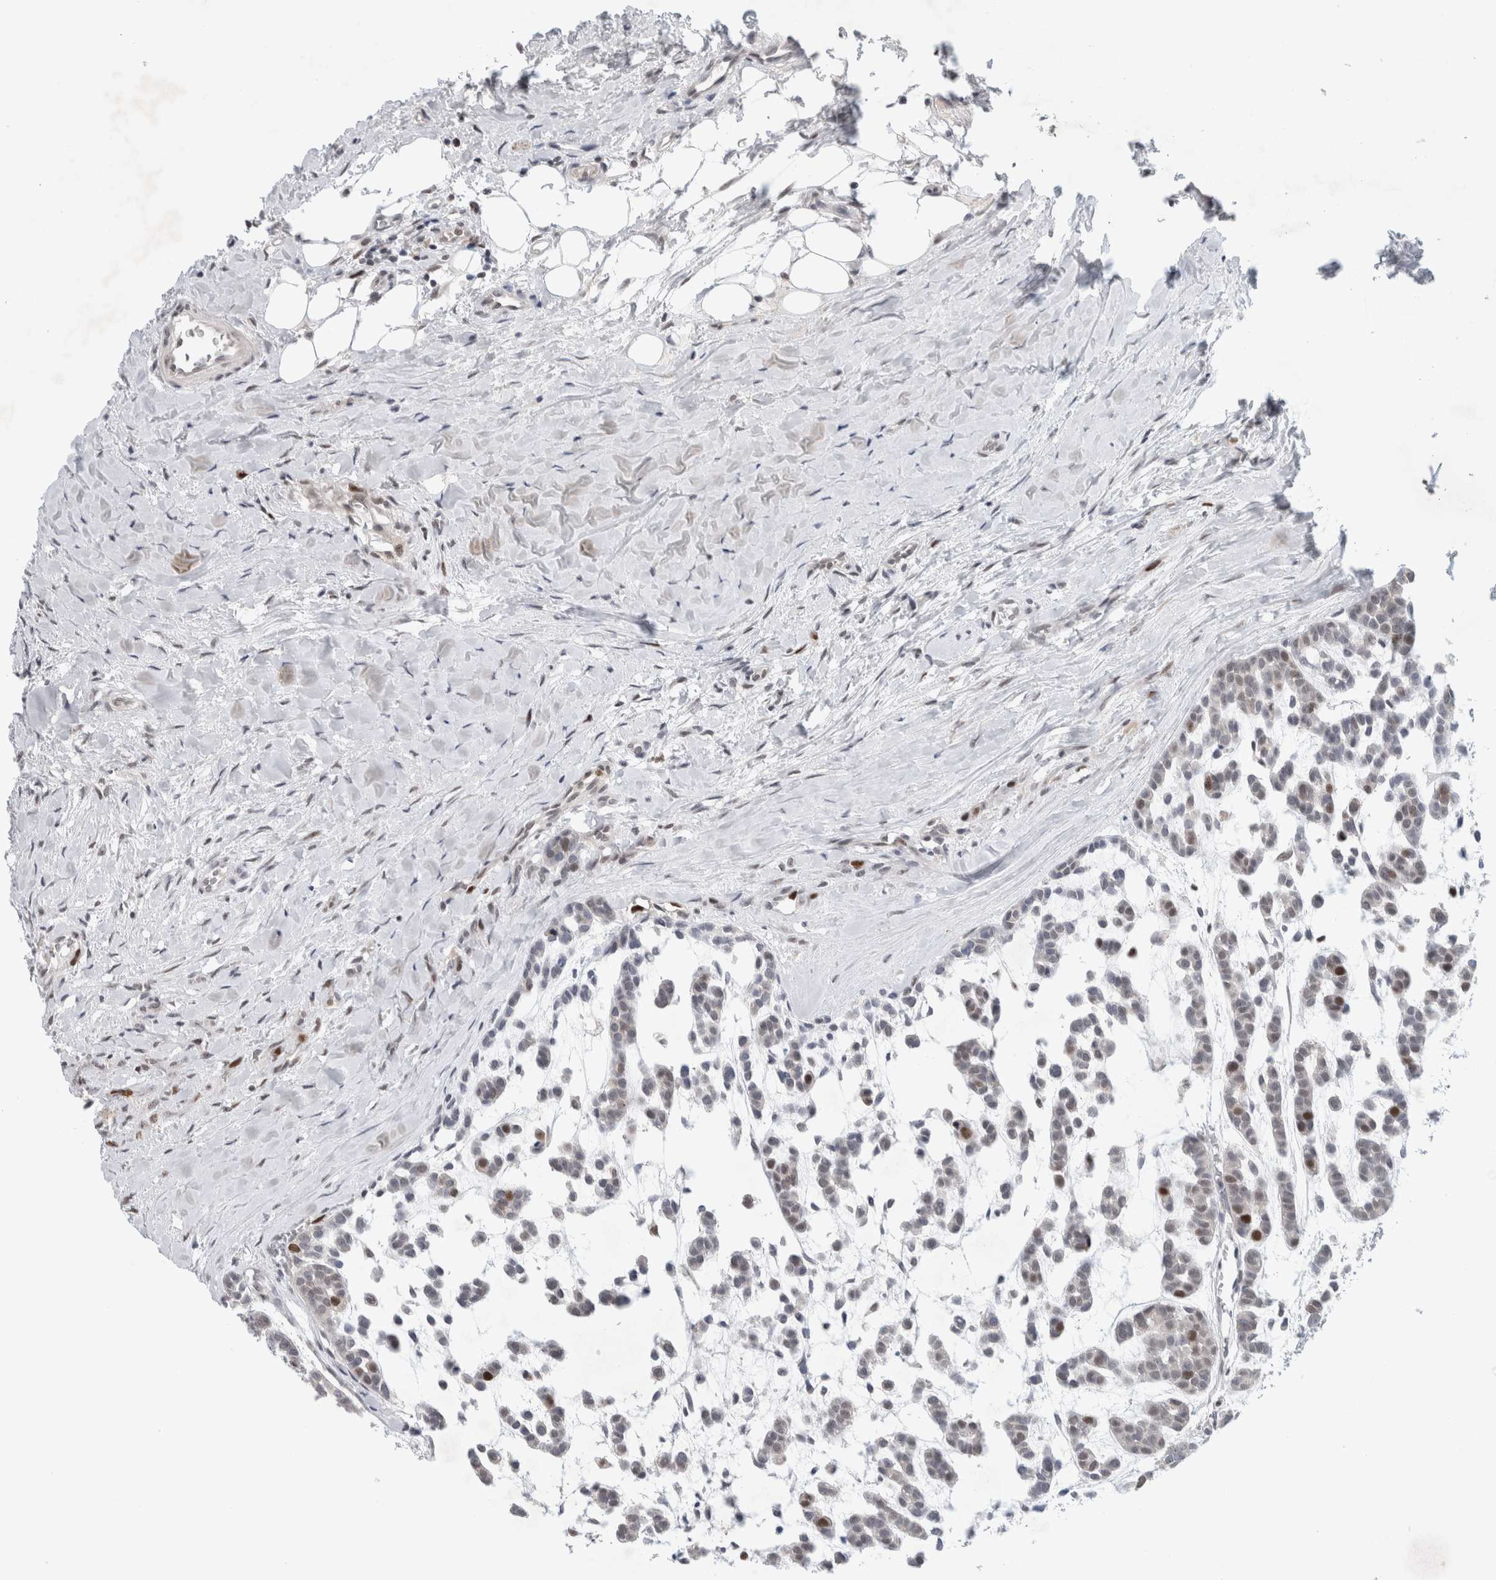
{"staining": {"intensity": "moderate", "quantity": "<25%", "location": "nuclear"}, "tissue": "head and neck cancer", "cell_type": "Tumor cells", "image_type": "cancer", "snomed": [{"axis": "morphology", "description": "Adenocarcinoma, NOS"}, {"axis": "morphology", "description": "Adenoma, NOS"}, {"axis": "topography", "description": "Head-Neck"}], "caption": "Head and neck cancer was stained to show a protein in brown. There is low levels of moderate nuclear staining in about <25% of tumor cells. (DAB IHC with brightfield microscopy, high magnification).", "gene": "KNL1", "patient": {"sex": "female", "age": 55}}